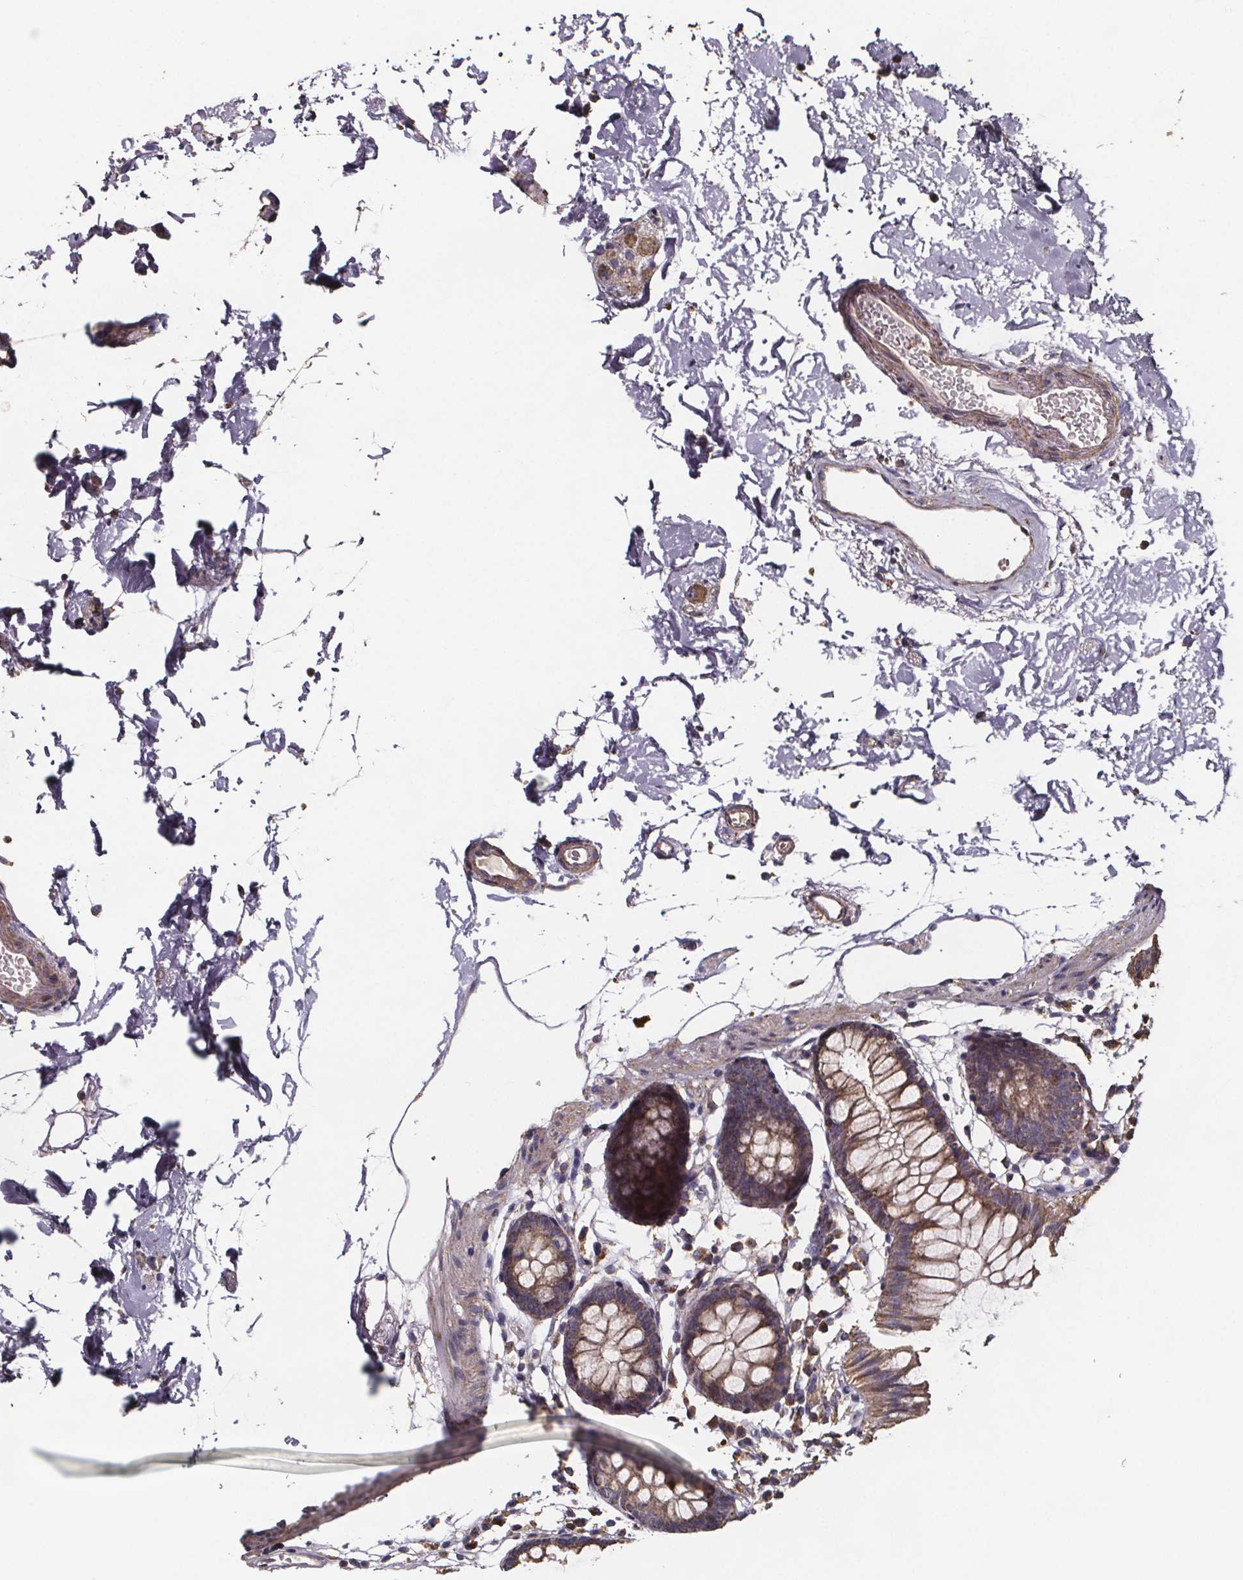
{"staining": {"intensity": "weak", "quantity": ">75%", "location": "cytoplasmic/membranous"}, "tissue": "colon", "cell_type": "Endothelial cells", "image_type": "normal", "snomed": [{"axis": "morphology", "description": "Normal tissue, NOS"}, {"axis": "topography", "description": "Colon"}], "caption": "Weak cytoplasmic/membranous positivity for a protein is present in about >75% of endothelial cells of unremarkable colon using immunohistochemistry.", "gene": "SLC35D2", "patient": {"sex": "female", "age": 84}}